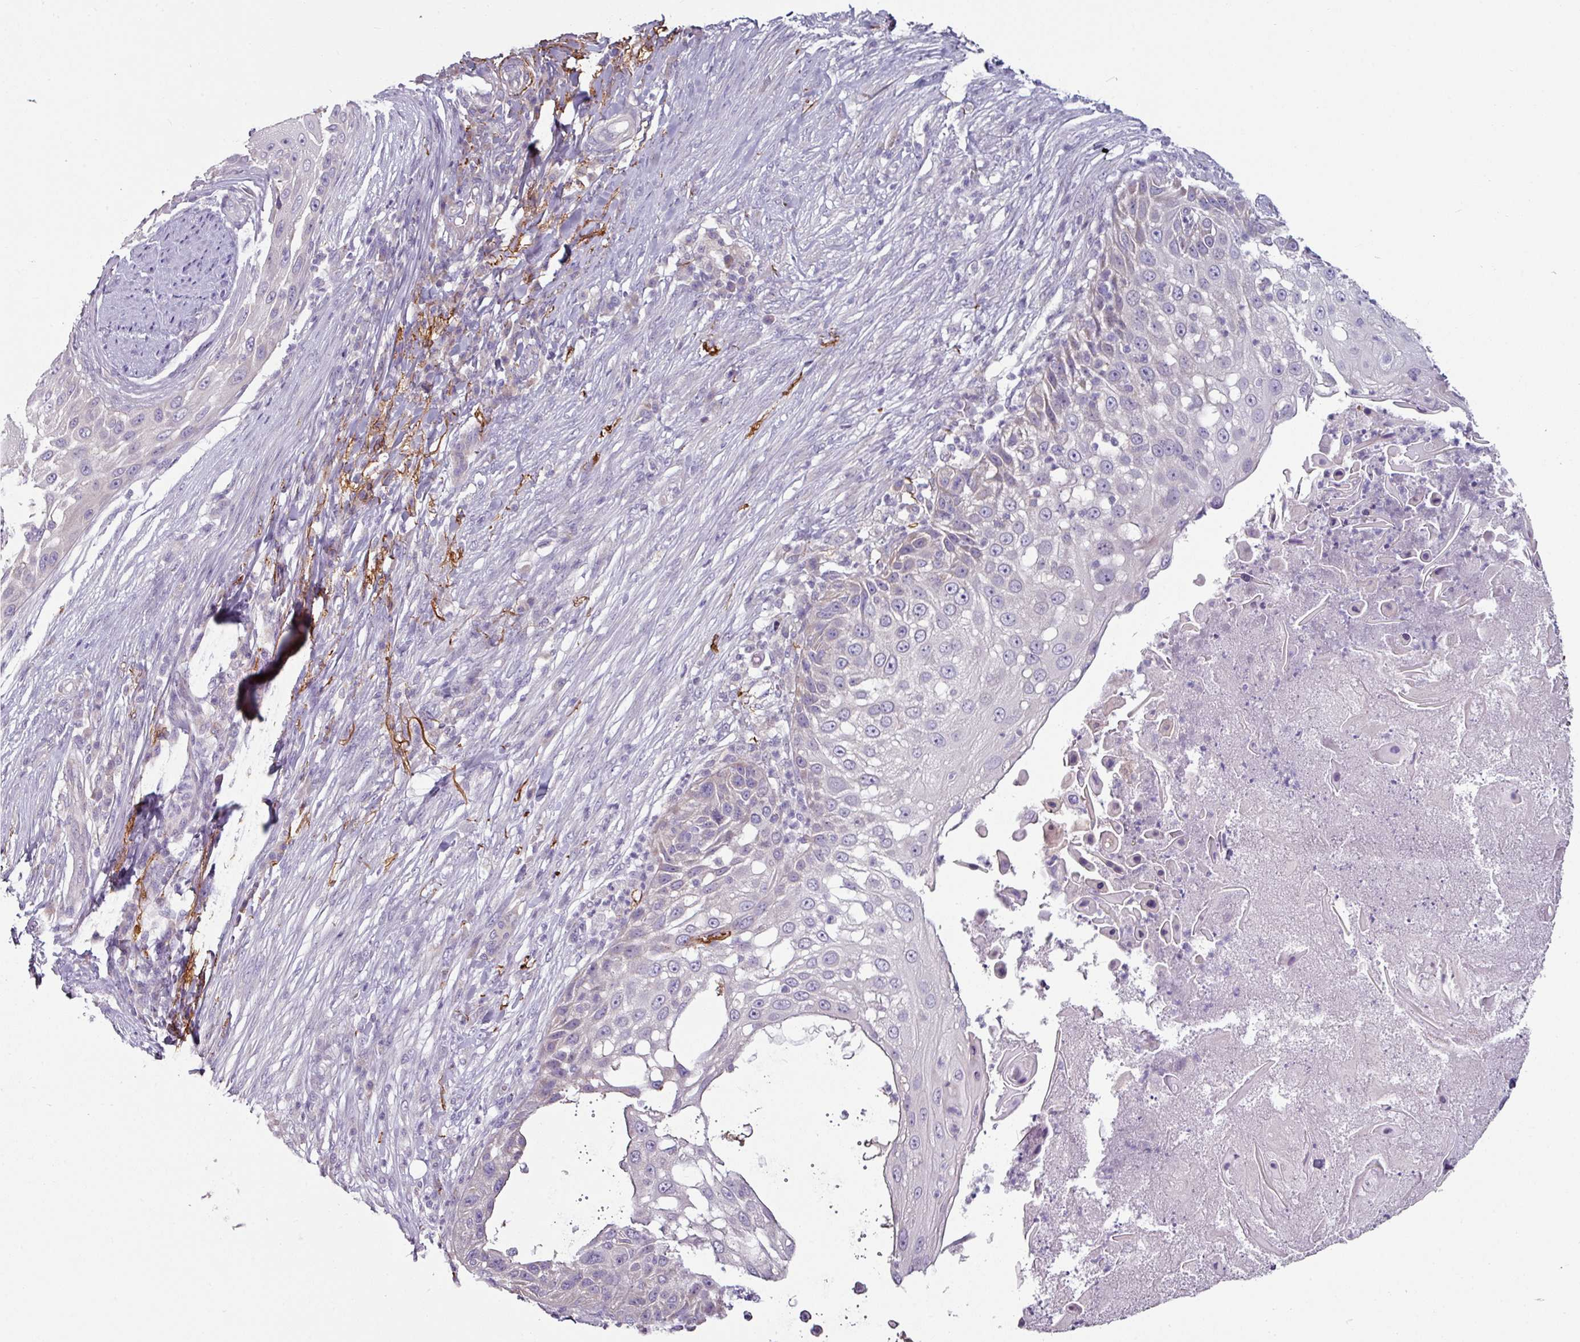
{"staining": {"intensity": "negative", "quantity": "none", "location": "none"}, "tissue": "skin cancer", "cell_type": "Tumor cells", "image_type": "cancer", "snomed": [{"axis": "morphology", "description": "Squamous cell carcinoma, NOS"}, {"axis": "topography", "description": "Skin"}], "caption": "Immunohistochemistry (IHC) micrograph of neoplastic tissue: human skin squamous cell carcinoma stained with DAB reveals no significant protein positivity in tumor cells.", "gene": "MTMR14", "patient": {"sex": "female", "age": 44}}